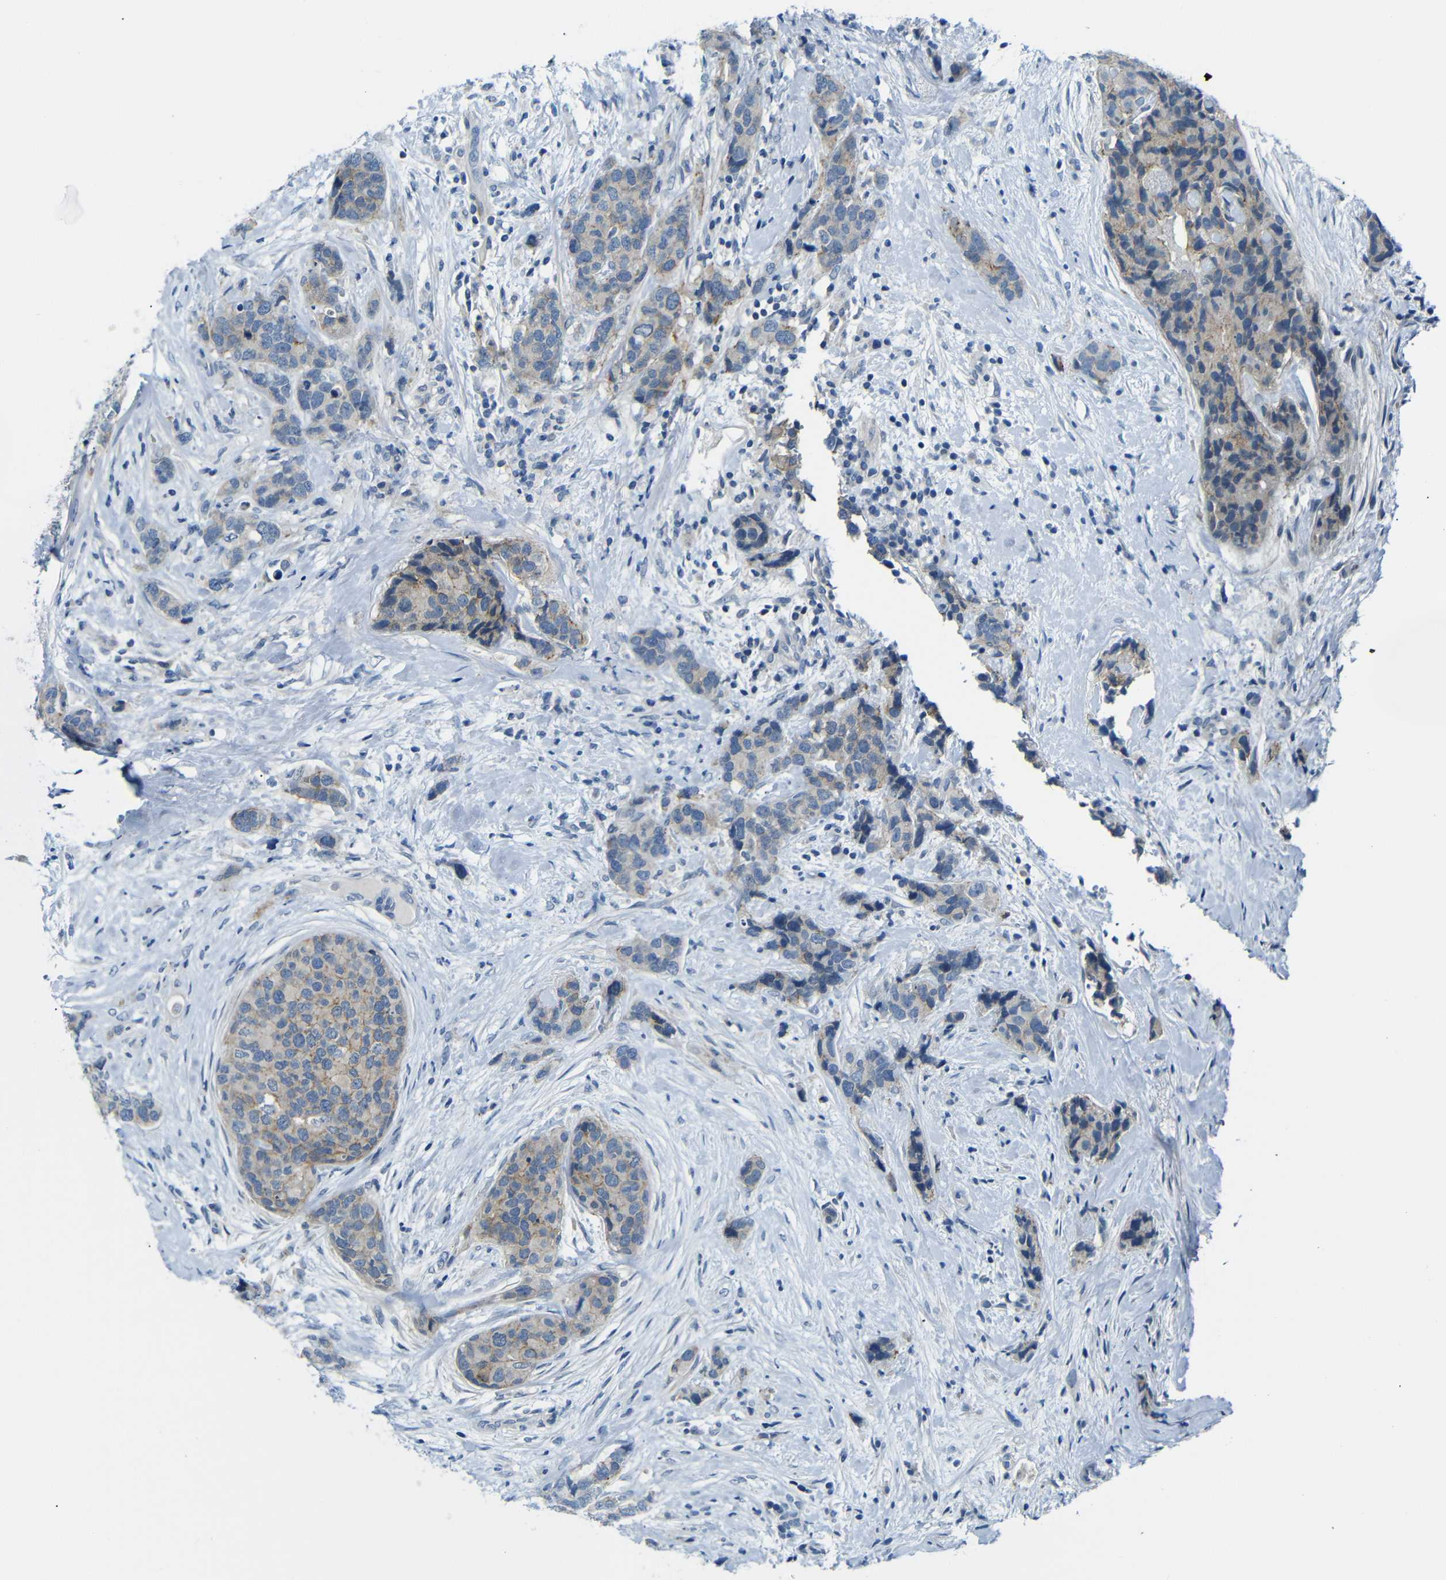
{"staining": {"intensity": "moderate", "quantity": ">75%", "location": "cytoplasmic/membranous"}, "tissue": "breast cancer", "cell_type": "Tumor cells", "image_type": "cancer", "snomed": [{"axis": "morphology", "description": "Lobular carcinoma"}, {"axis": "topography", "description": "Breast"}], "caption": "Immunohistochemistry (IHC) photomicrograph of breast cancer stained for a protein (brown), which shows medium levels of moderate cytoplasmic/membranous staining in approximately >75% of tumor cells.", "gene": "ANK3", "patient": {"sex": "female", "age": 59}}